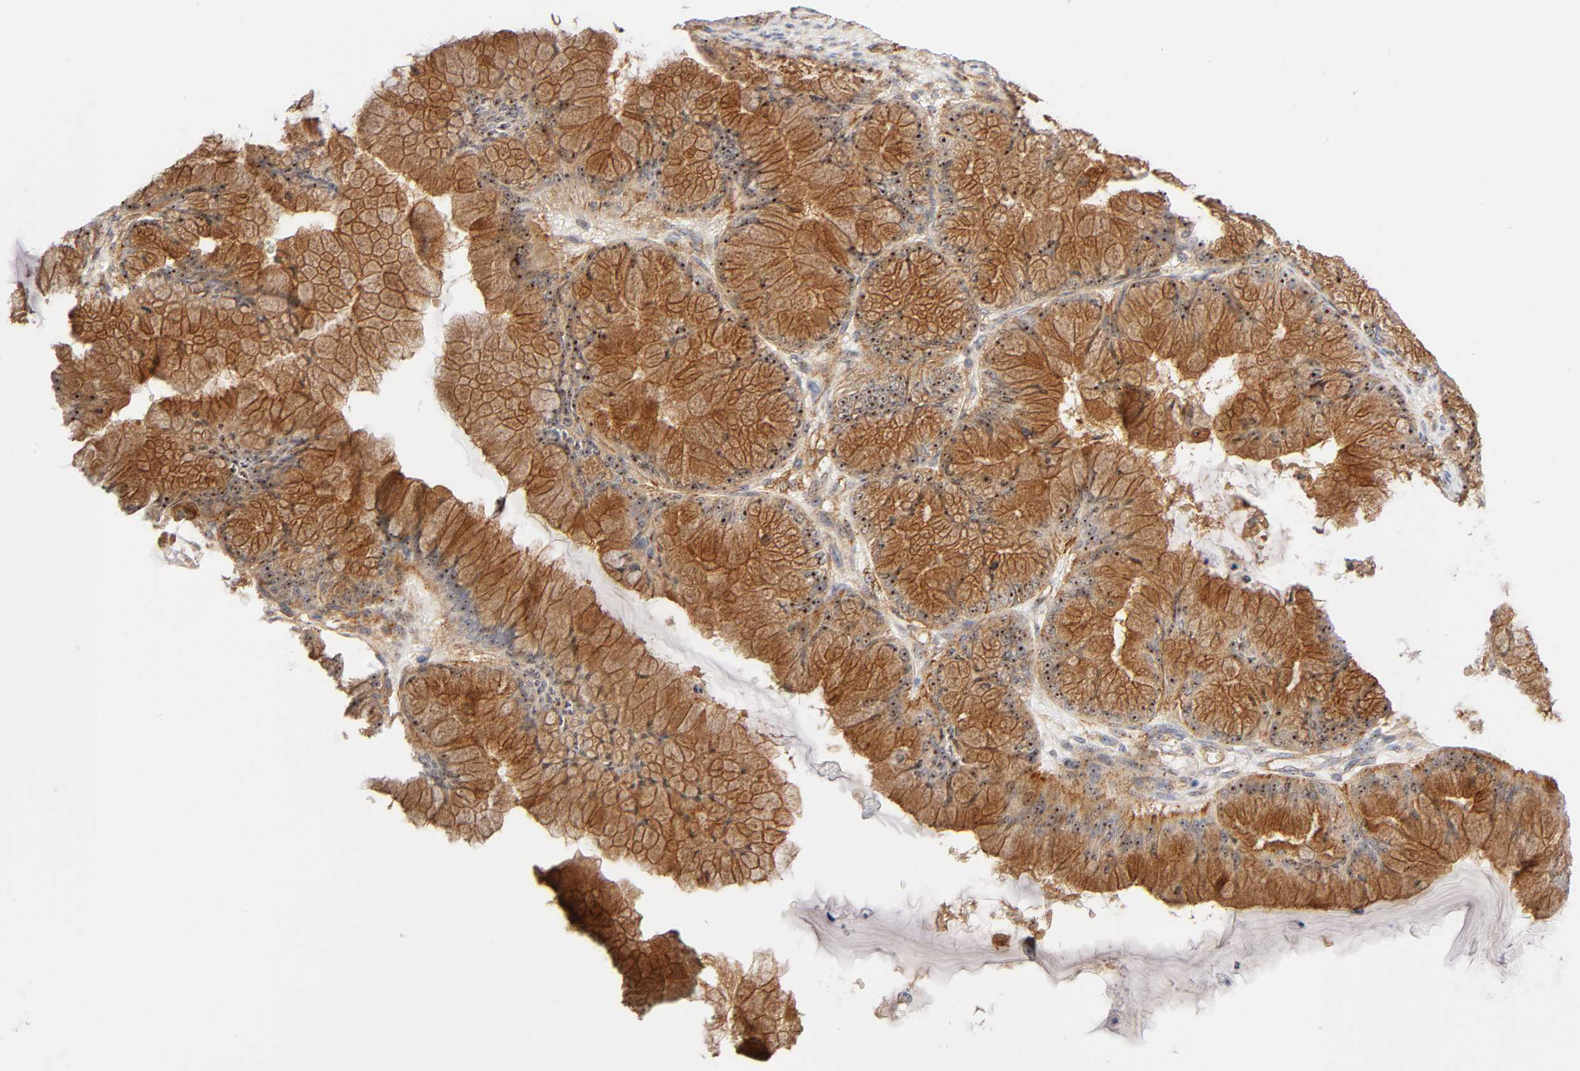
{"staining": {"intensity": "strong", "quantity": ">75%", "location": "cytoplasmic/membranous,nuclear"}, "tissue": "ovarian cancer", "cell_type": "Tumor cells", "image_type": "cancer", "snomed": [{"axis": "morphology", "description": "Cystadenocarcinoma, mucinous, NOS"}, {"axis": "topography", "description": "Ovary"}], "caption": "Protein staining by immunohistochemistry displays strong cytoplasmic/membranous and nuclear staining in approximately >75% of tumor cells in mucinous cystadenocarcinoma (ovarian). The staining was performed using DAB, with brown indicating positive protein expression. Nuclei are stained blue with hematoxylin.", "gene": "PLD1", "patient": {"sex": "female", "age": 63}}